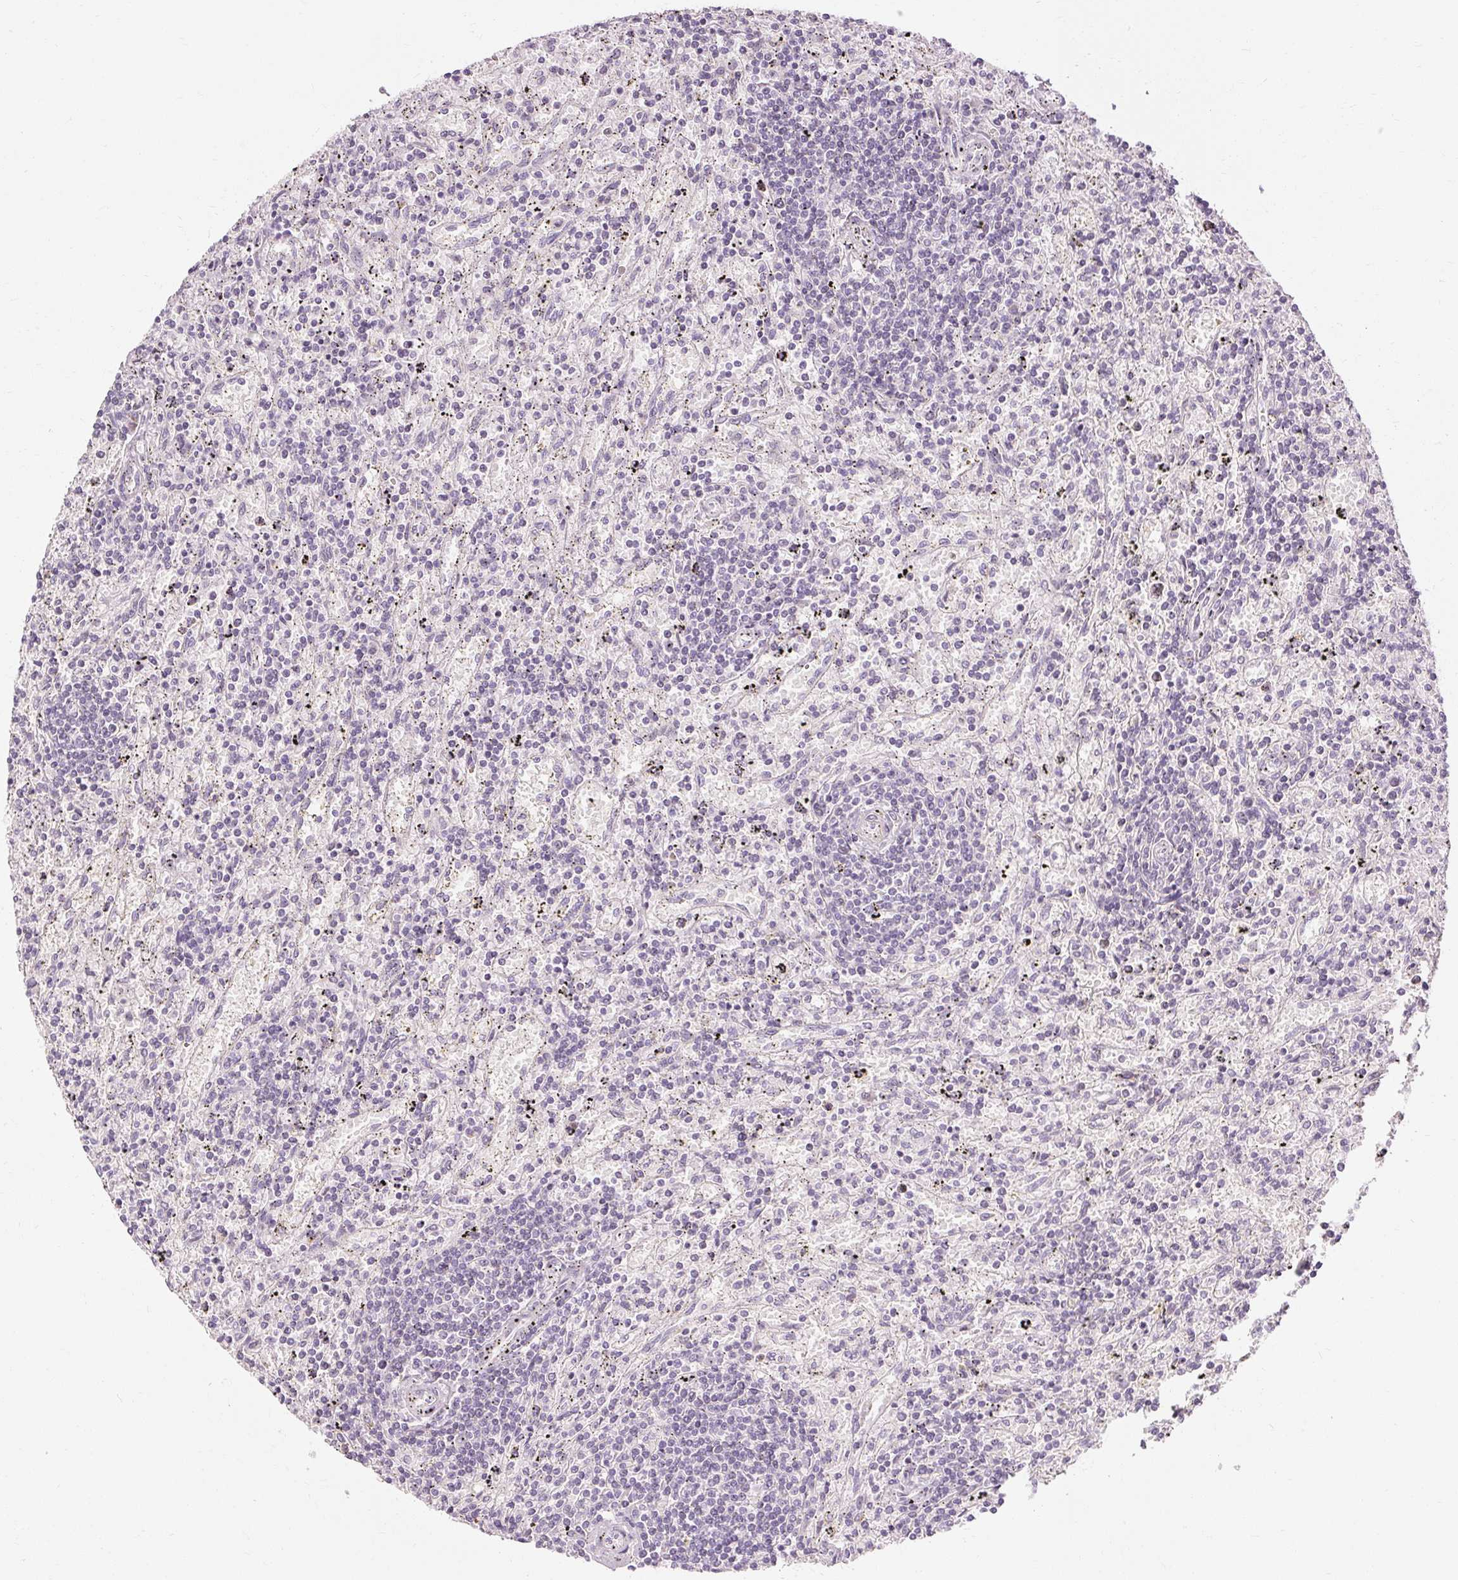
{"staining": {"intensity": "negative", "quantity": "none", "location": "none"}, "tissue": "lymphoma", "cell_type": "Tumor cells", "image_type": "cancer", "snomed": [{"axis": "morphology", "description": "Malignant lymphoma, non-Hodgkin's type, Low grade"}, {"axis": "topography", "description": "Spleen"}], "caption": "Immunohistochemistry (IHC) image of lymphoma stained for a protein (brown), which demonstrates no positivity in tumor cells.", "gene": "CAPN3", "patient": {"sex": "male", "age": 76}}